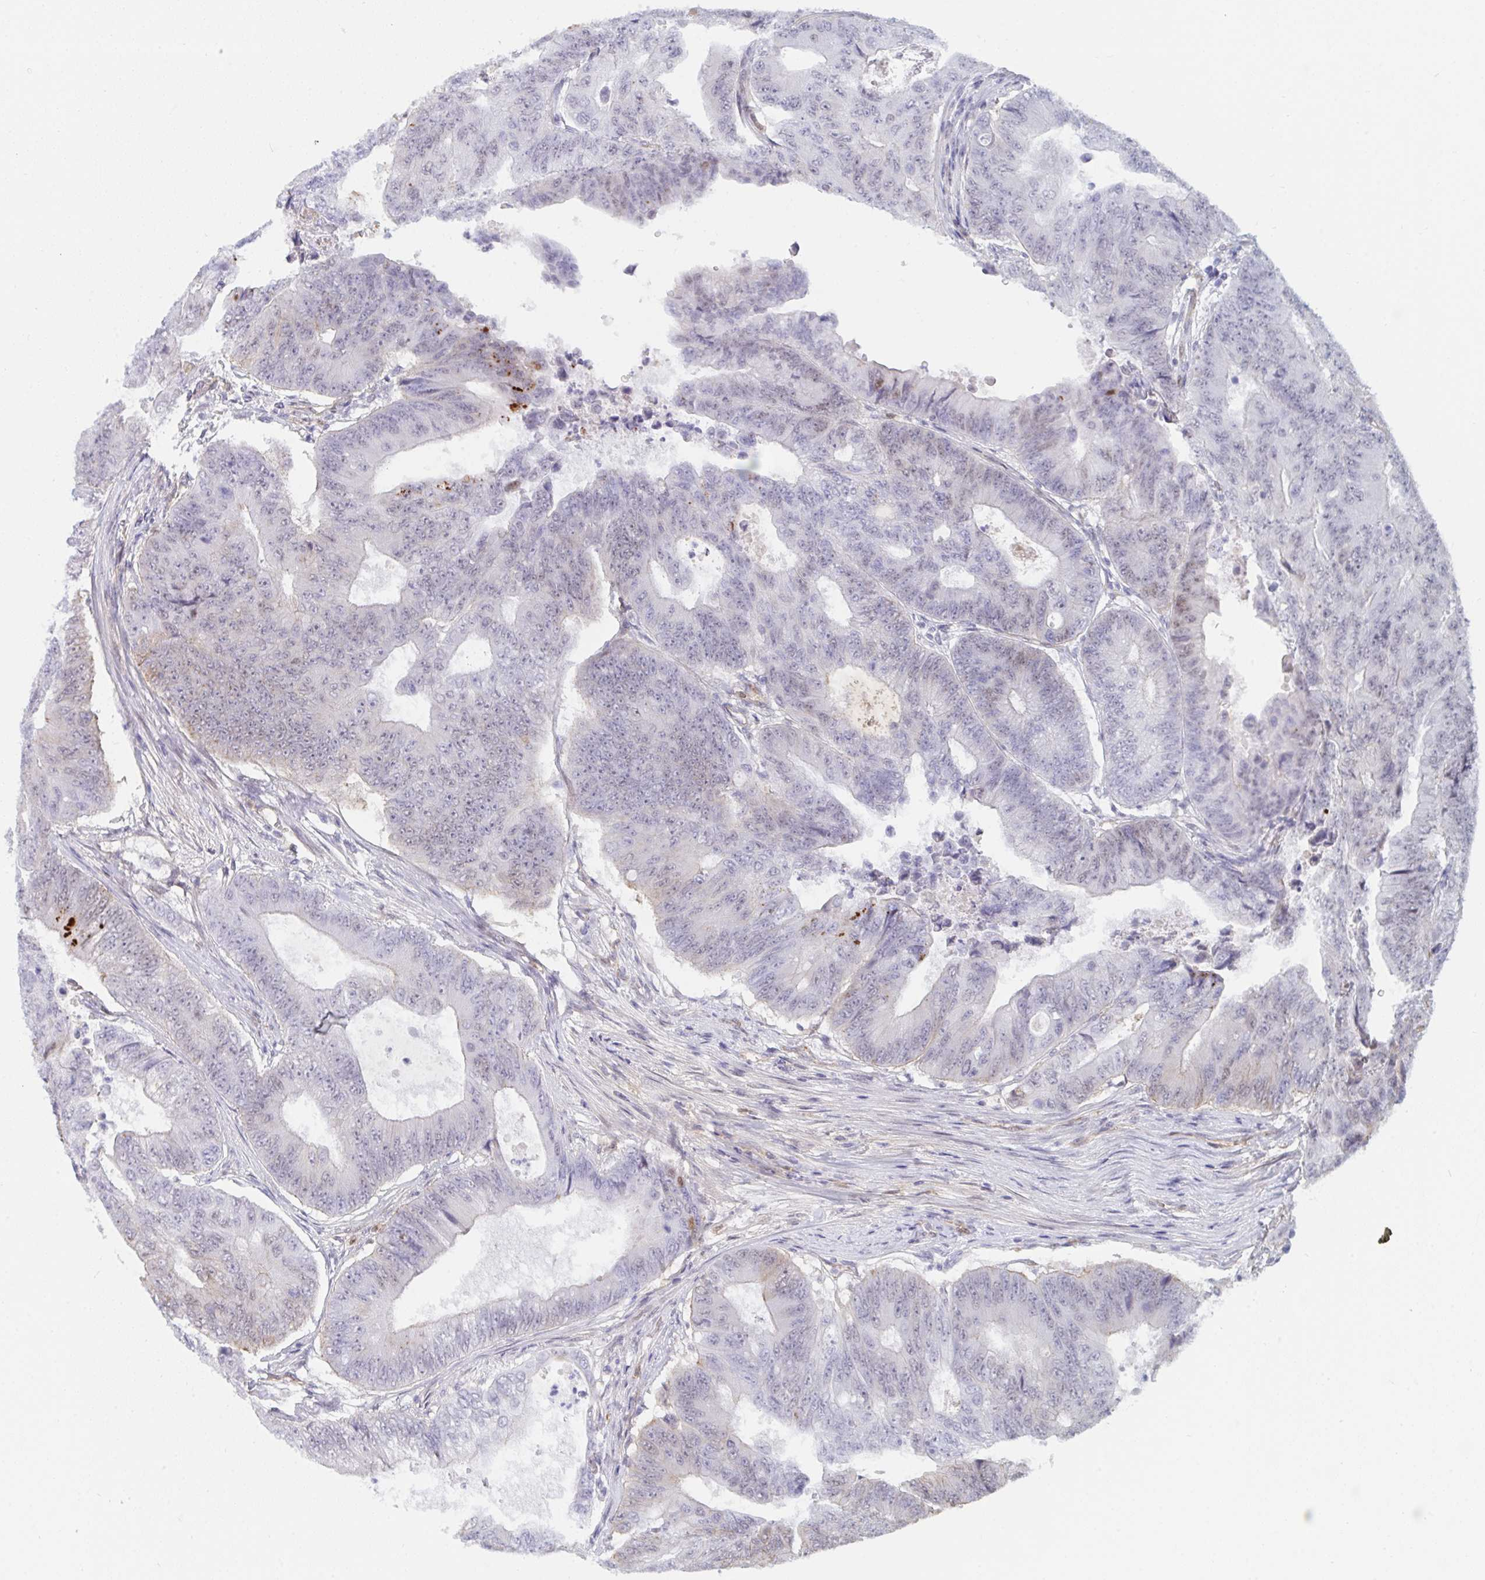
{"staining": {"intensity": "negative", "quantity": "none", "location": "none"}, "tissue": "colorectal cancer", "cell_type": "Tumor cells", "image_type": "cancer", "snomed": [{"axis": "morphology", "description": "Adenocarcinoma, NOS"}, {"axis": "topography", "description": "Colon"}], "caption": "Immunohistochemical staining of human colorectal adenocarcinoma exhibits no significant positivity in tumor cells.", "gene": "DSCAML1", "patient": {"sex": "female", "age": 48}}